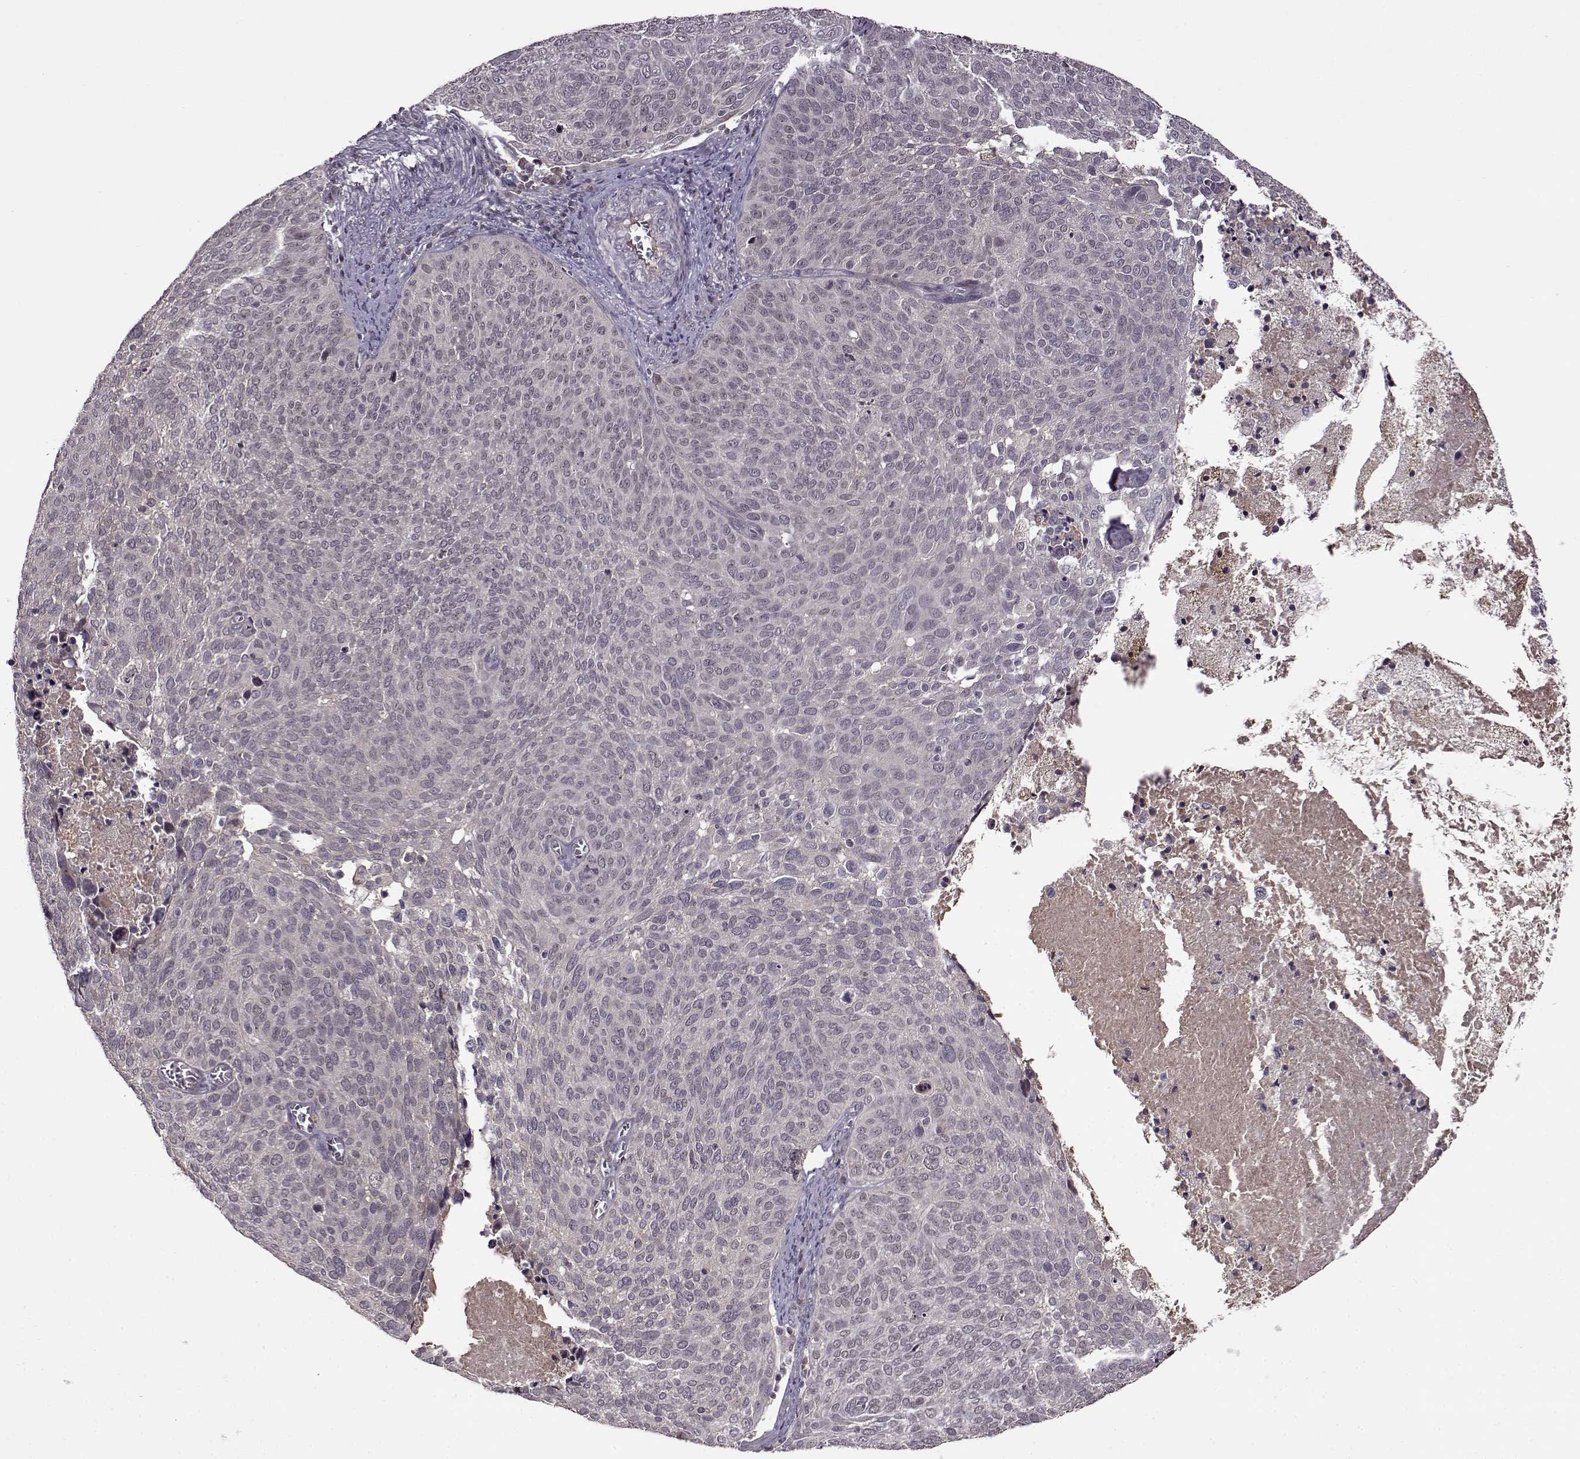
{"staining": {"intensity": "negative", "quantity": "none", "location": "none"}, "tissue": "cervical cancer", "cell_type": "Tumor cells", "image_type": "cancer", "snomed": [{"axis": "morphology", "description": "Squamous cell carcinoma, NOS"}, {"axis": "topography", "description": "Cervix"}], "caption": "This is a micrograph of IHC staining of squamous cell carcinoma (cervical), which shows no positivity in tumor cells.", "gene": "MAIP1", "patient": {"sex": "female", "age": 39}}